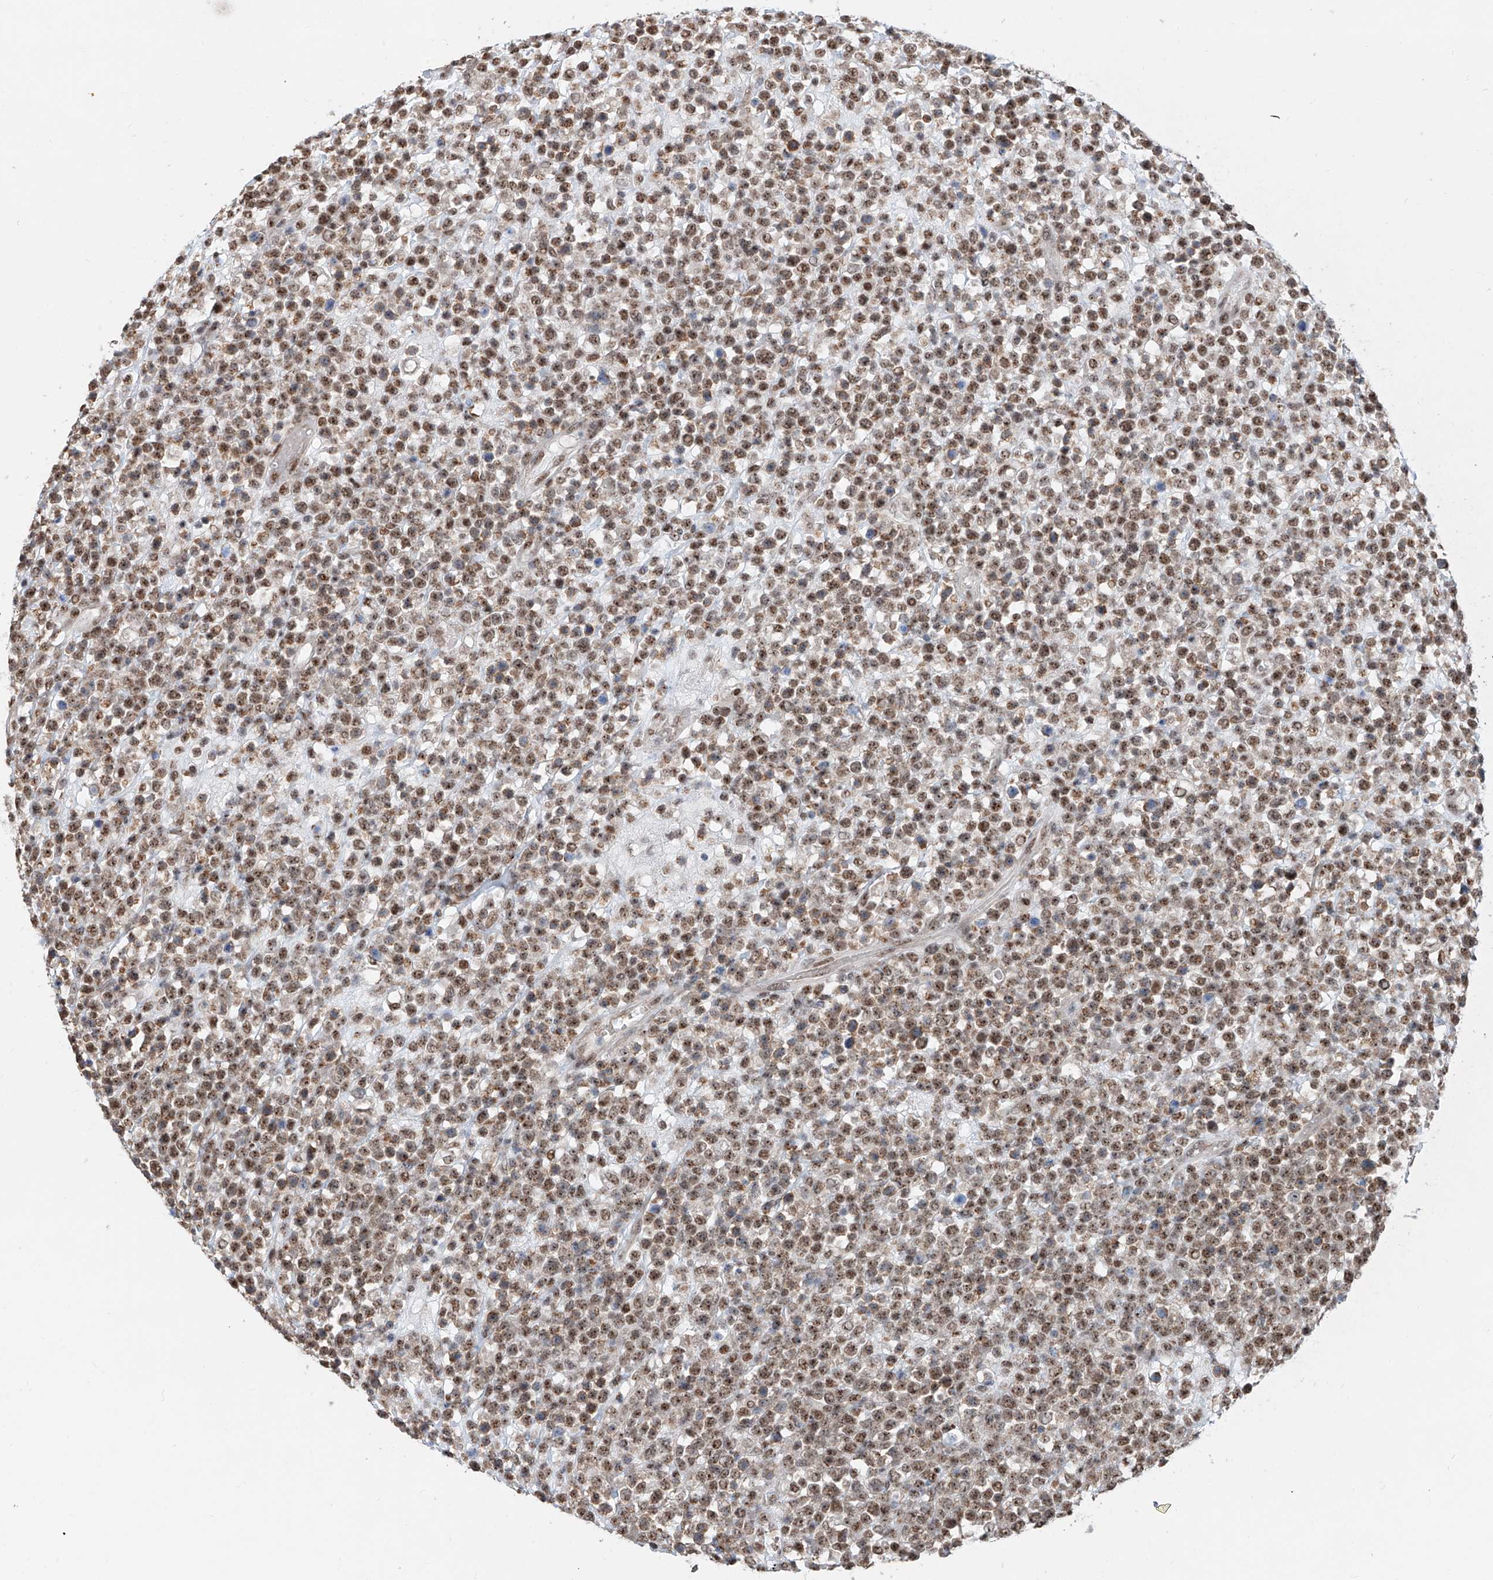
{"staining": {"intensity": "moderate", "quantity": ">75%", "location": "nuclear"}, "tissue": "lymphoma", "cell_type": "Tumor cells", "image_type": "cancer", "snomed": [{"axis": "morphology", "description": "Malignant lymphoma, non-Hodgkin's type, High grade"}, {"axis": "topography", "description": "Colon"}], "caption": "The immunohistochemical stain highlights moderate nuclear positivity in tumor cells of malignant lymphoma, non-Hodgkin's type (high-grade) tissue.", "gene": "SDE2", "patient": {"sex": "female", "age": 53}}